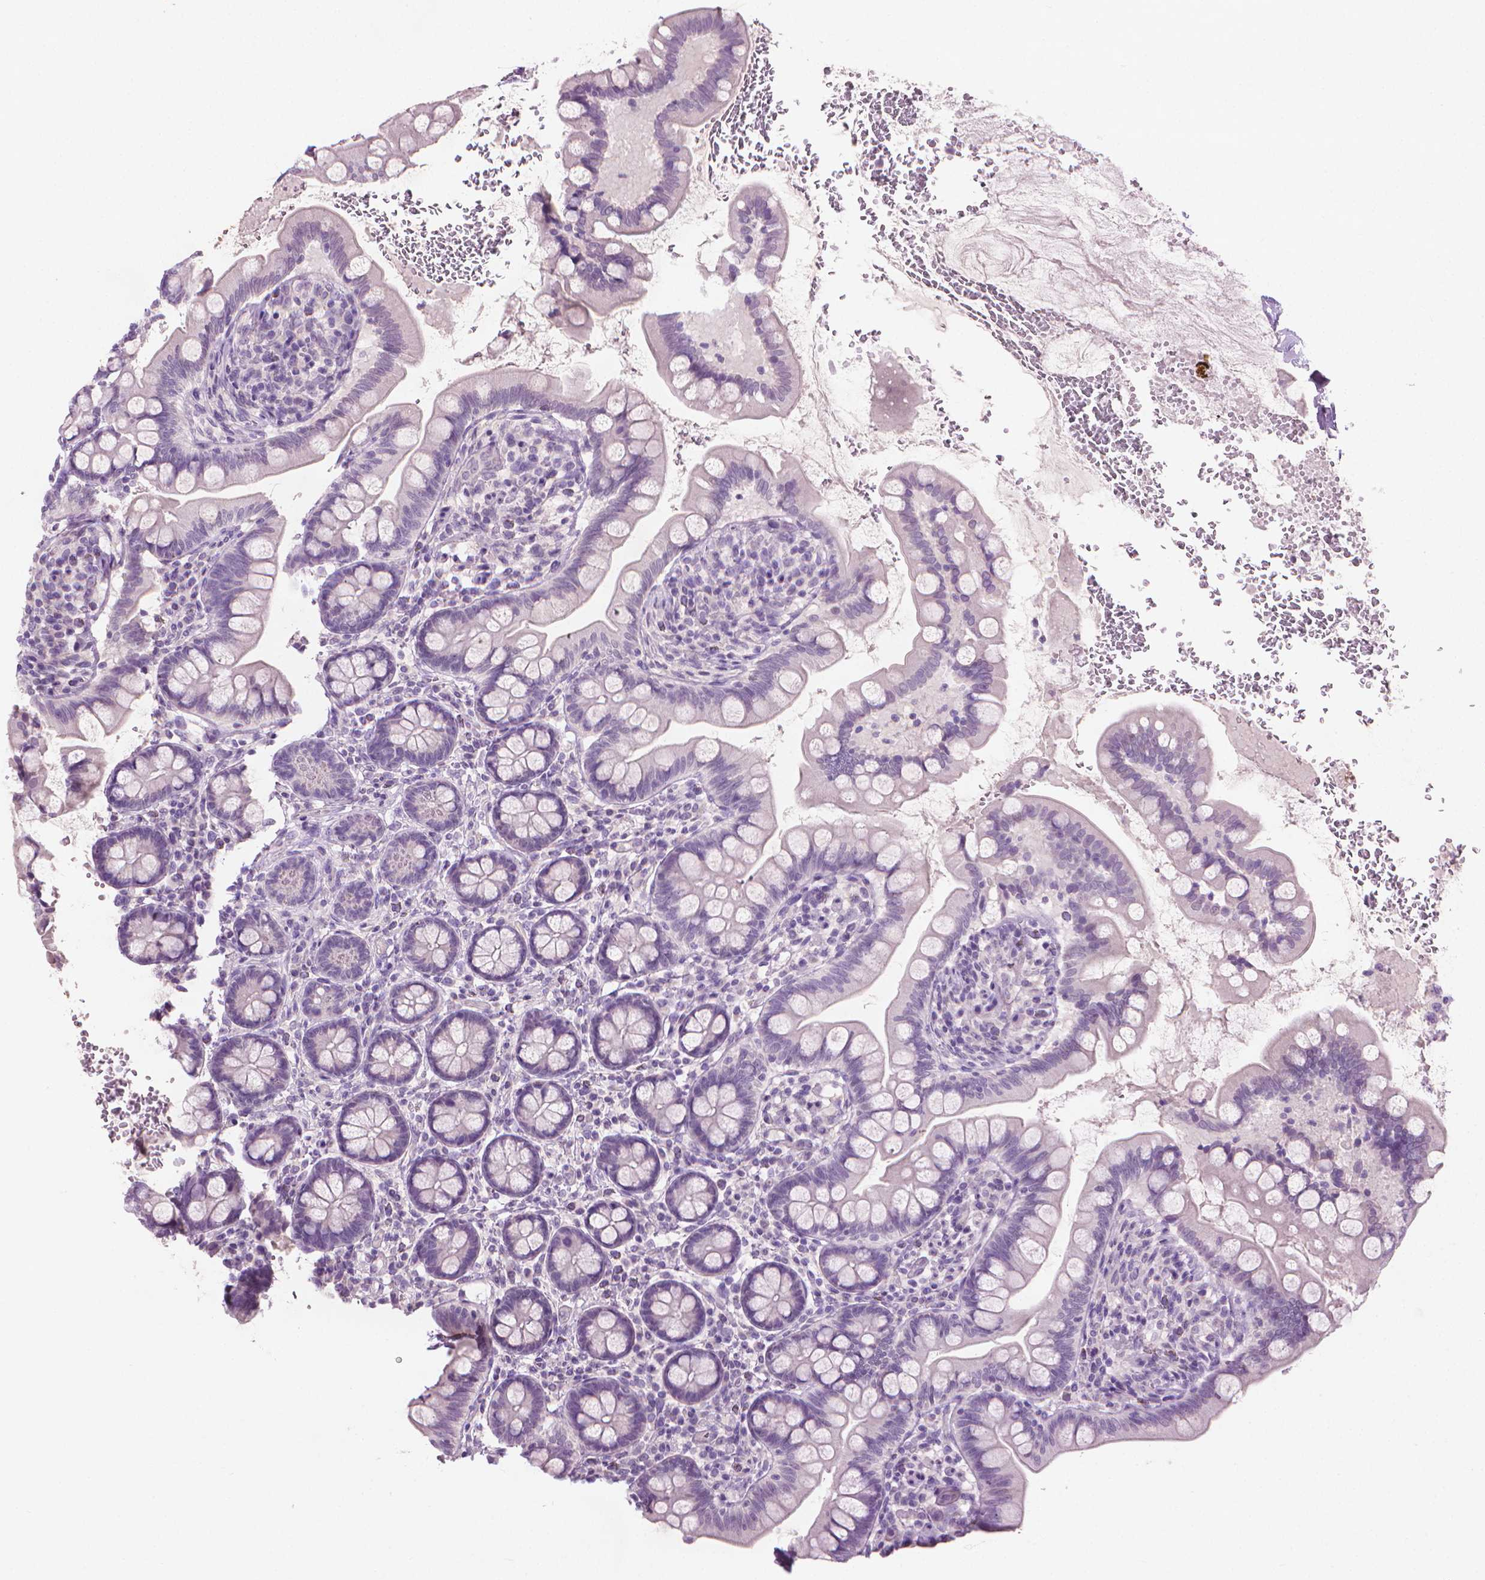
{"staining": {"intensity": "negative", "quantity": "none", "location": "none"}, "tissue": "small intestine", "cell_type": "Glandular cells", "image_type": "normal", "snomed": [{"axis": "morphology", "description": "Normal tissue, NOS"}, {"axis": "topography", "description": "Small intestine"}], "caption": "Immunohistochemistry micrograph of benign small intestine: small intestine stained with DAB (3,3'-diaminobenzidine) demonstrates no significant protein staining in glandular cells. (Immunohistochemistry, brightfield microscopy, high magnification).", "gene": "KRT73", "patient": {"sex": "female", "age": 56}}